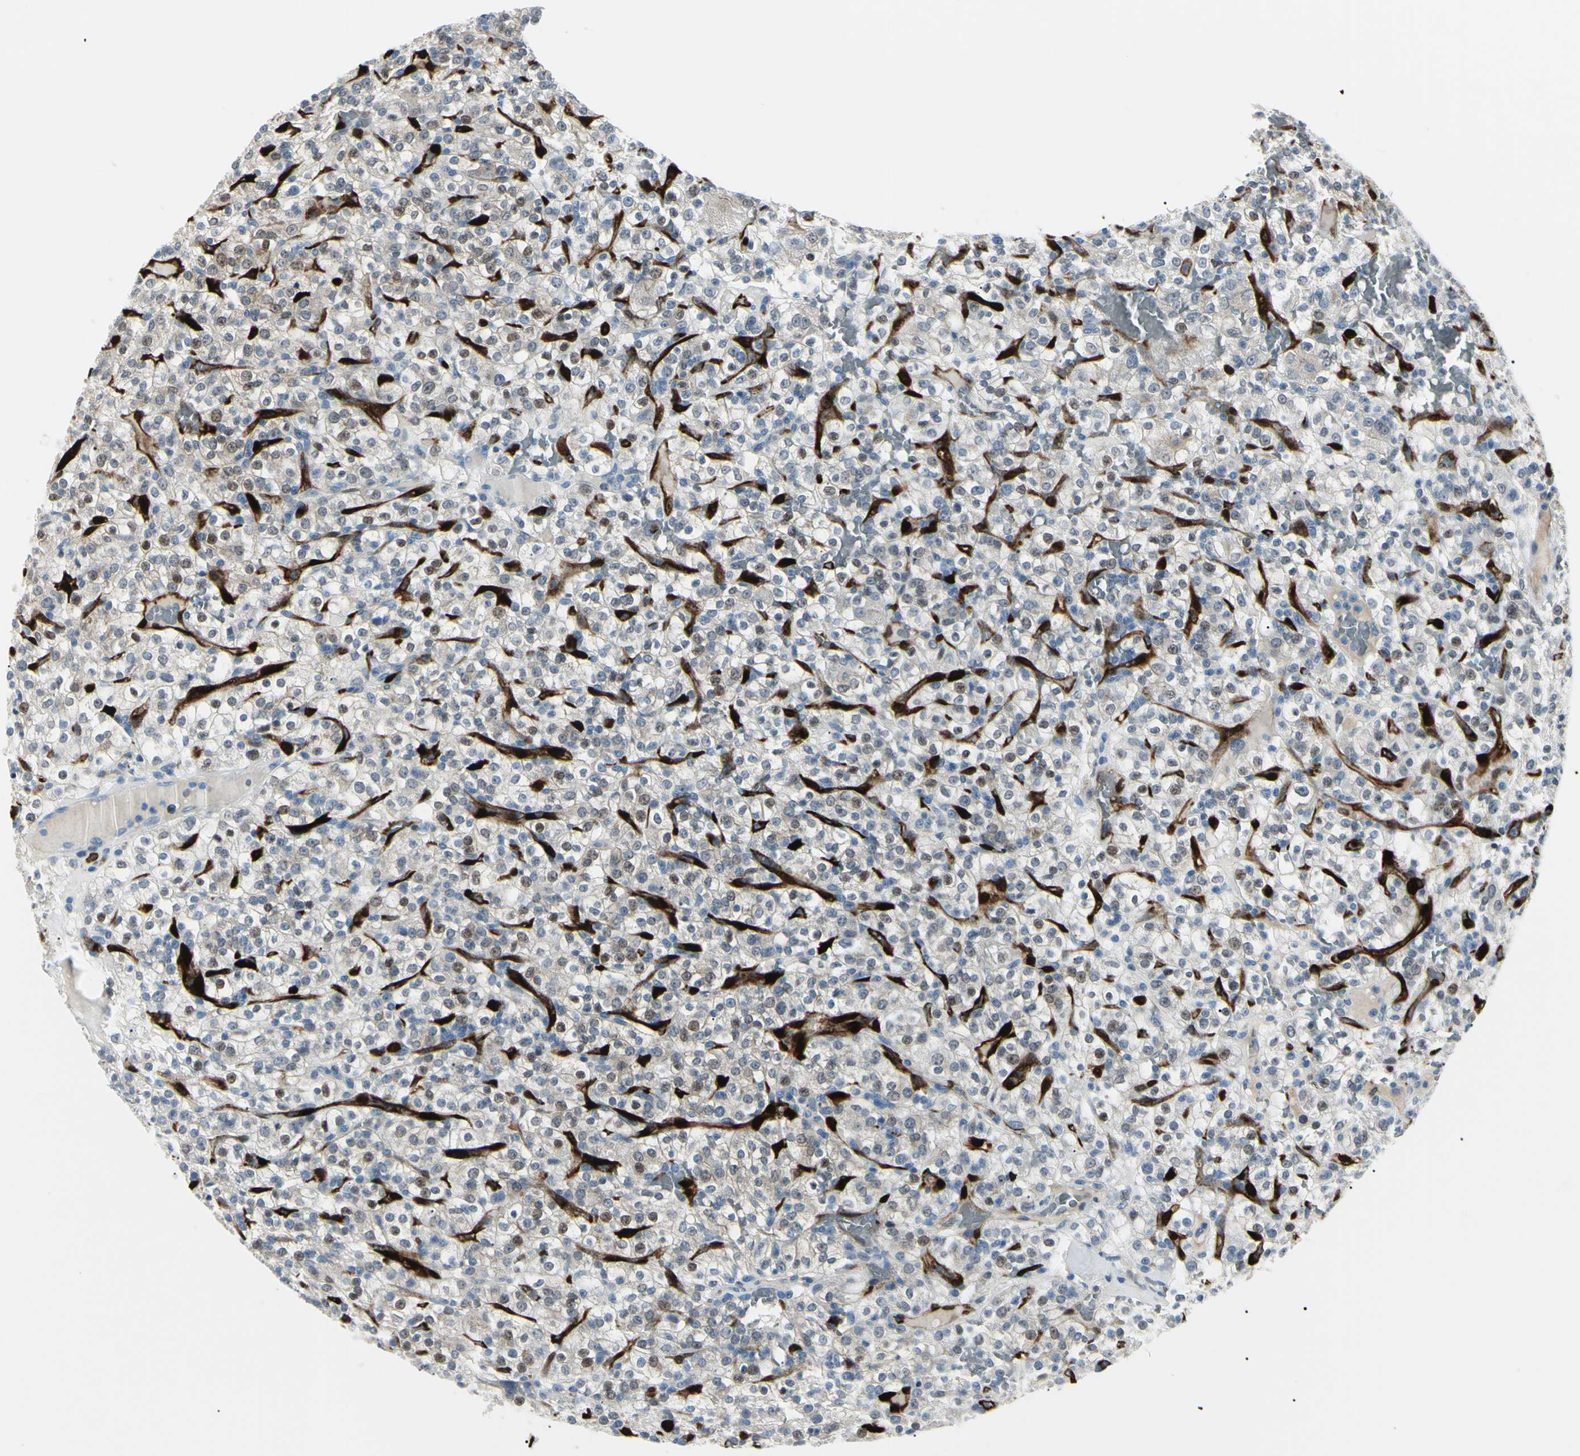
{"staining": {"intensity": "negative", "quantity": "none", "location": "none"}, "tissue": "renal cancer", "cell_type": "Tumor cells", "image_type": "cancer", "snomed": [{"axis": "morphology", "description": "Normal tissue, NOS"}, {"axis": "morphology", "description": "Adenocarcinoma, NOS"}, {"axis": "topography", "description": "Kidney"}], "caption": "Immunohistochemistry of human renal cancer displays no expression in tumor cells.", "gene": "CA2", "patient": {"sex": "female", "age": 72}}